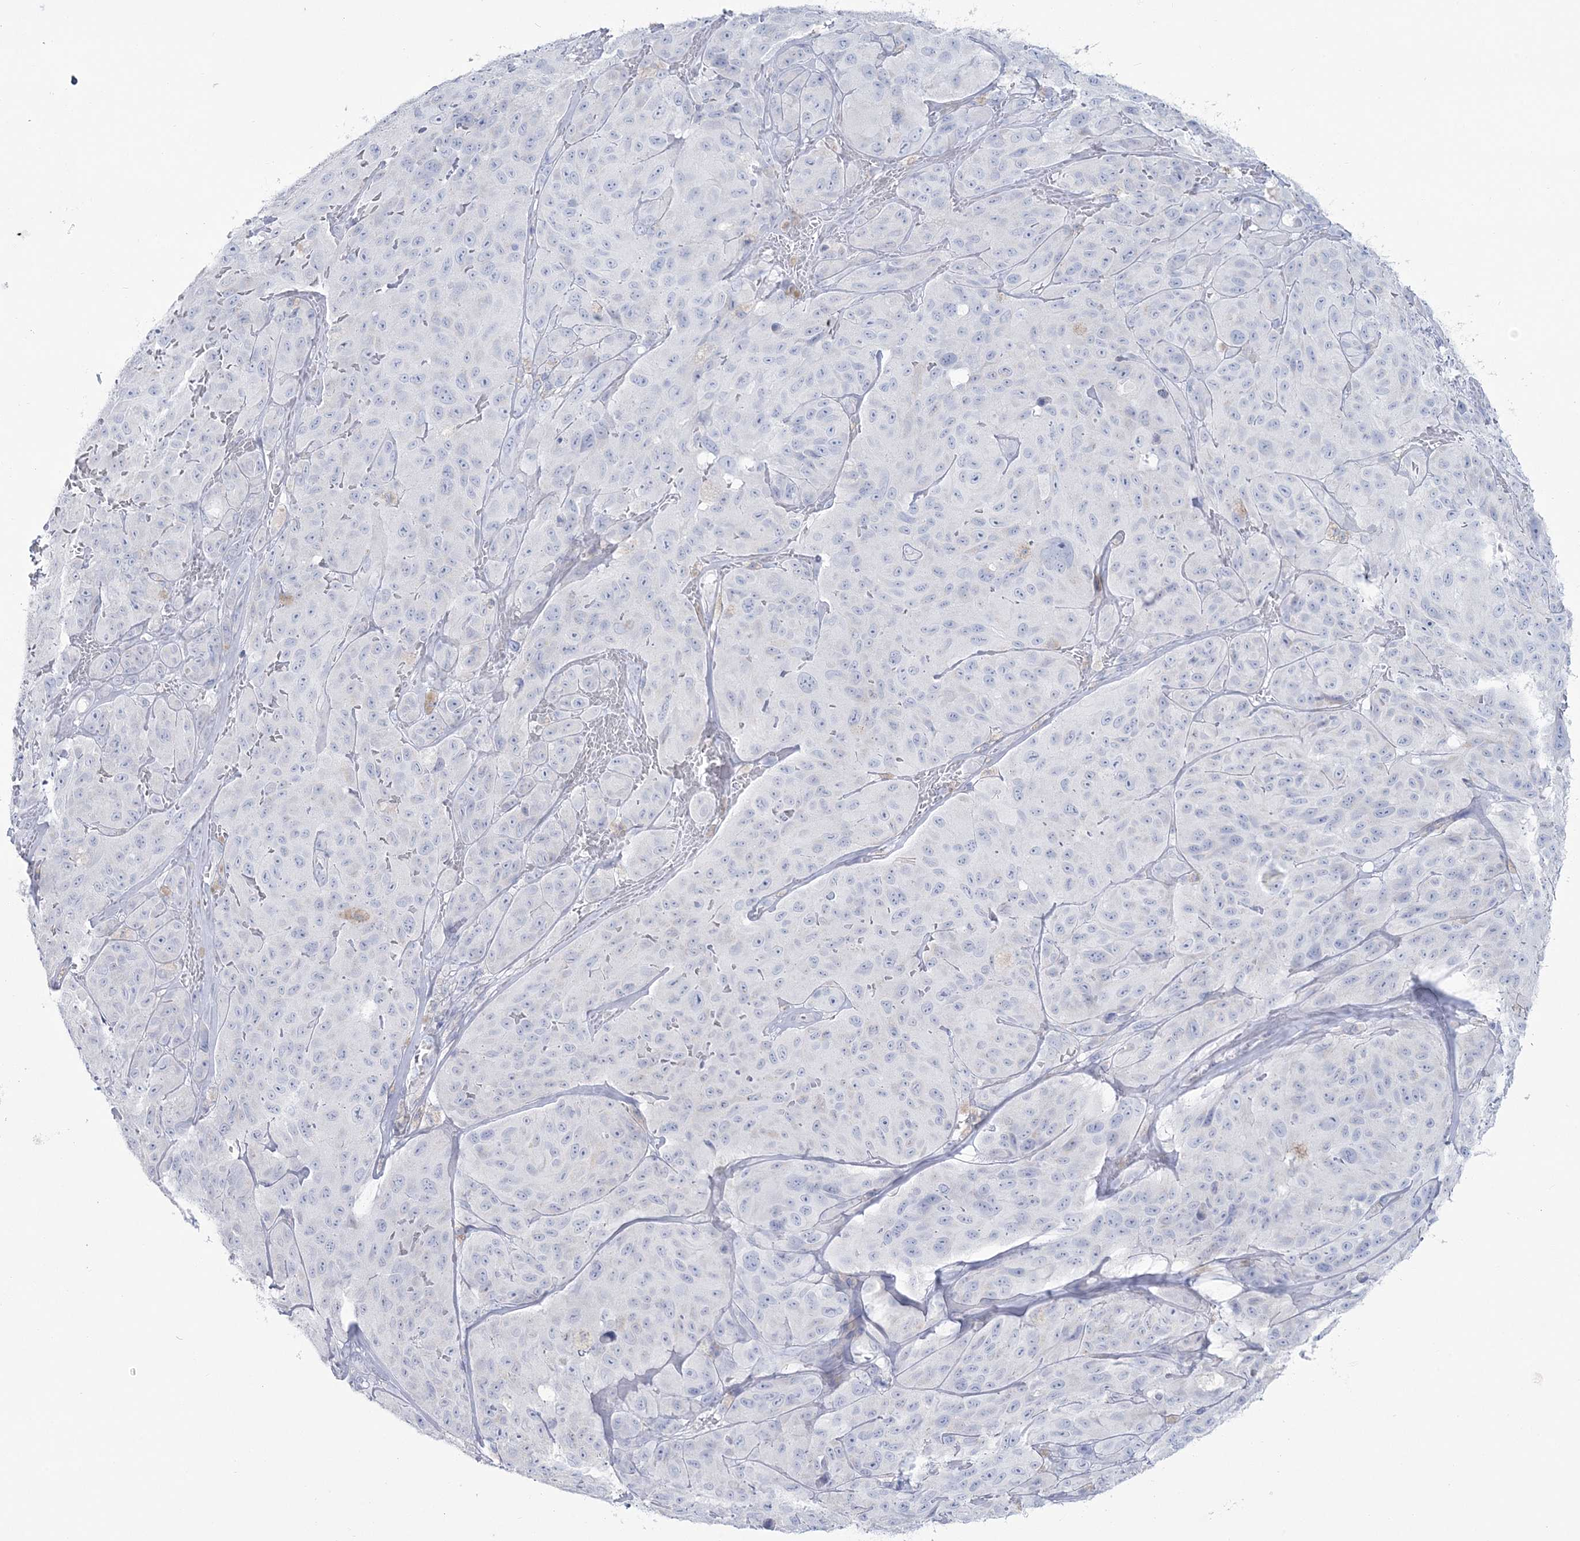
{"staining": {"intensity": "negative", "quantity": "none", "location": "none"}, "tissue": "melanoma", "cell_type": "Tumor cells", "image_type": "cancer", "snomed": [{"axis": "morphology", "description": "Malignant melanoma, NOS"}, {"axis": "topography", "description": "Skin"}], "caption": "DAB immunohistochemical staining of malignant melanoma exhibits no significant positivity in tumor cells.", "gene": "ZNF843", "patient": {"sex": "male", "age": 66}}